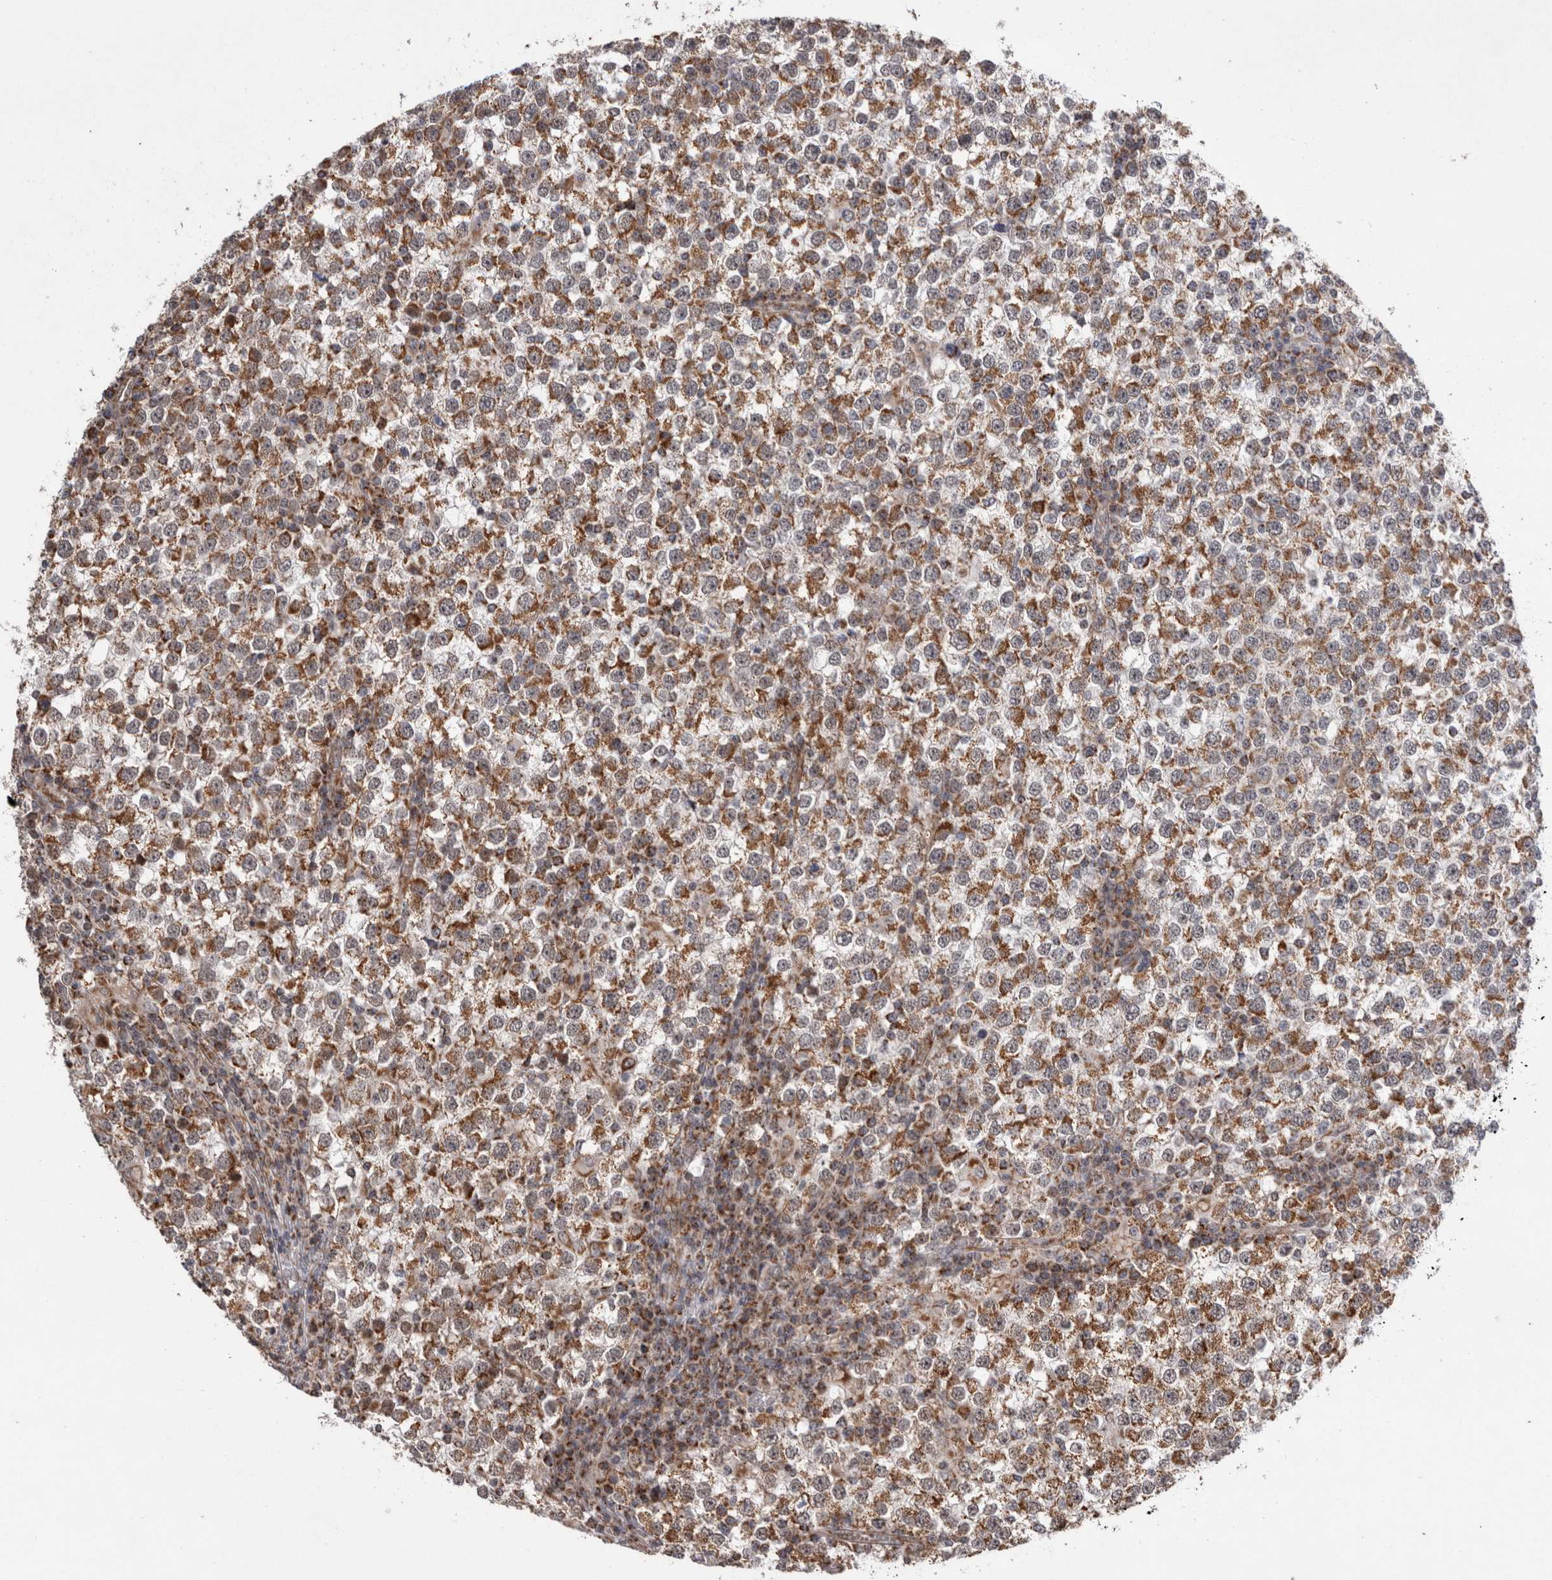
{"staining": {"intensity": "moderate", "quantity": ">75%", "location": "cytoplasmic/membranous"}, "tissue": "testis cancer", "cell_type": "Tumor cells", "image_type": "cancer", "snomed": [{"axis": "morphology", "description": "Seminoma, NOS"}, {"axis": "topography", "description": "Testis"}], "caption": "Approximately >75% of tumor cells in seminoma (testis) show moderate cytoplasmic/membranous protein expression as visualized by brown immunohistochemical staining.", "gene": "MRPL37", "patient": {"sex": "male", "age": 65}}